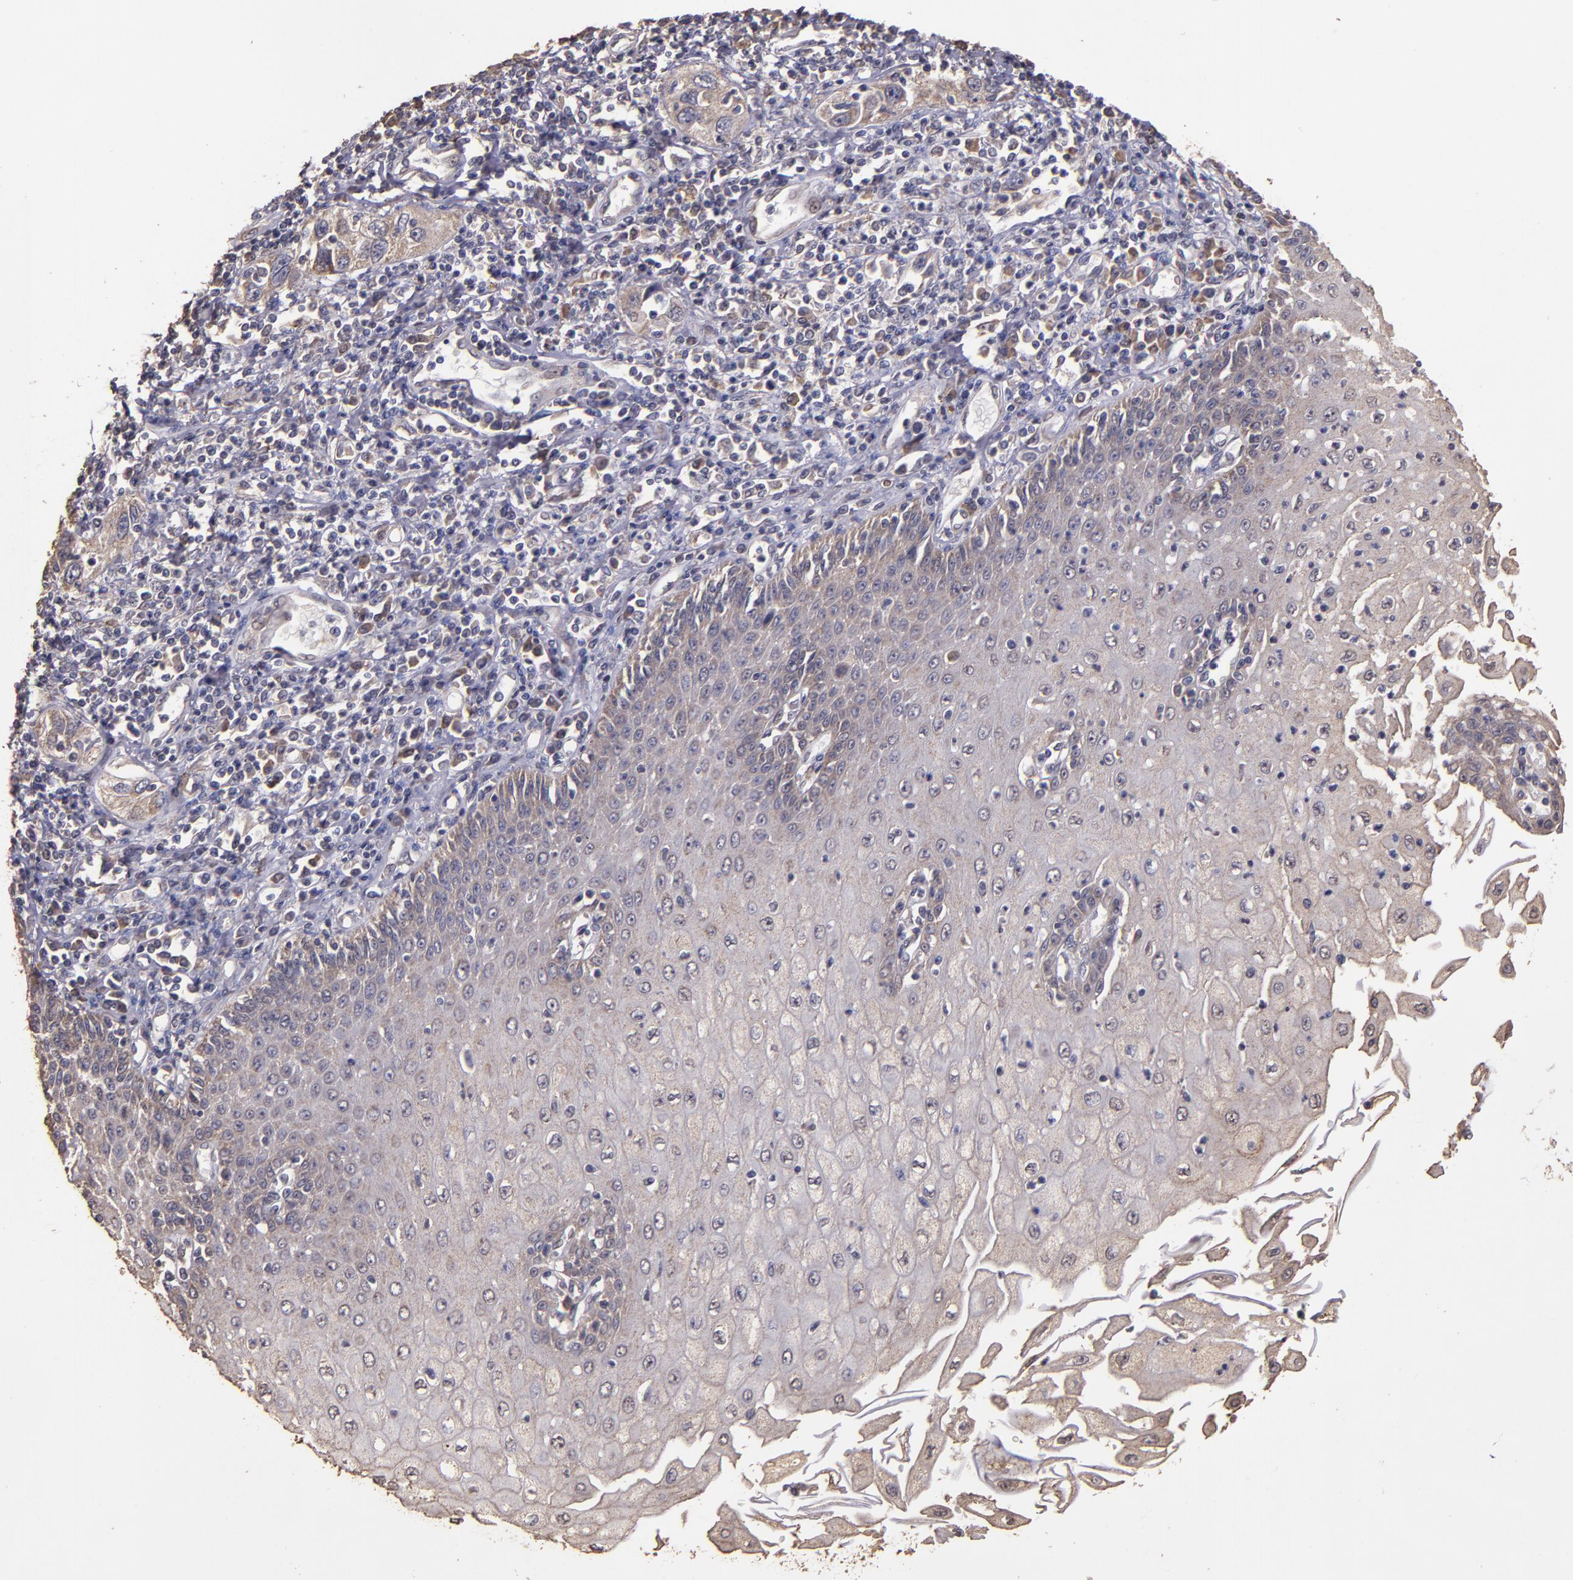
{"staining": {"intensity": "weak", "quantity": "<25%", "location": "cytoplasmic/membranous"}, "tissue": "esophagus", "cell_type": "Squamous epithelial cells", "image_type": "normal", "snomed": [{"axis": "morphology", "description": "Normal tissue, NOS"}, {"axis": "topography", "description": "Esophagus"}], "caption": "IHC photomicrograph of normal esophagus: human esophagus stained with DAB reveals no significant protein expression in squamous epithelial cells.", "gene": "HECTD1", "patient": {"sex": "male", "age": 65}}